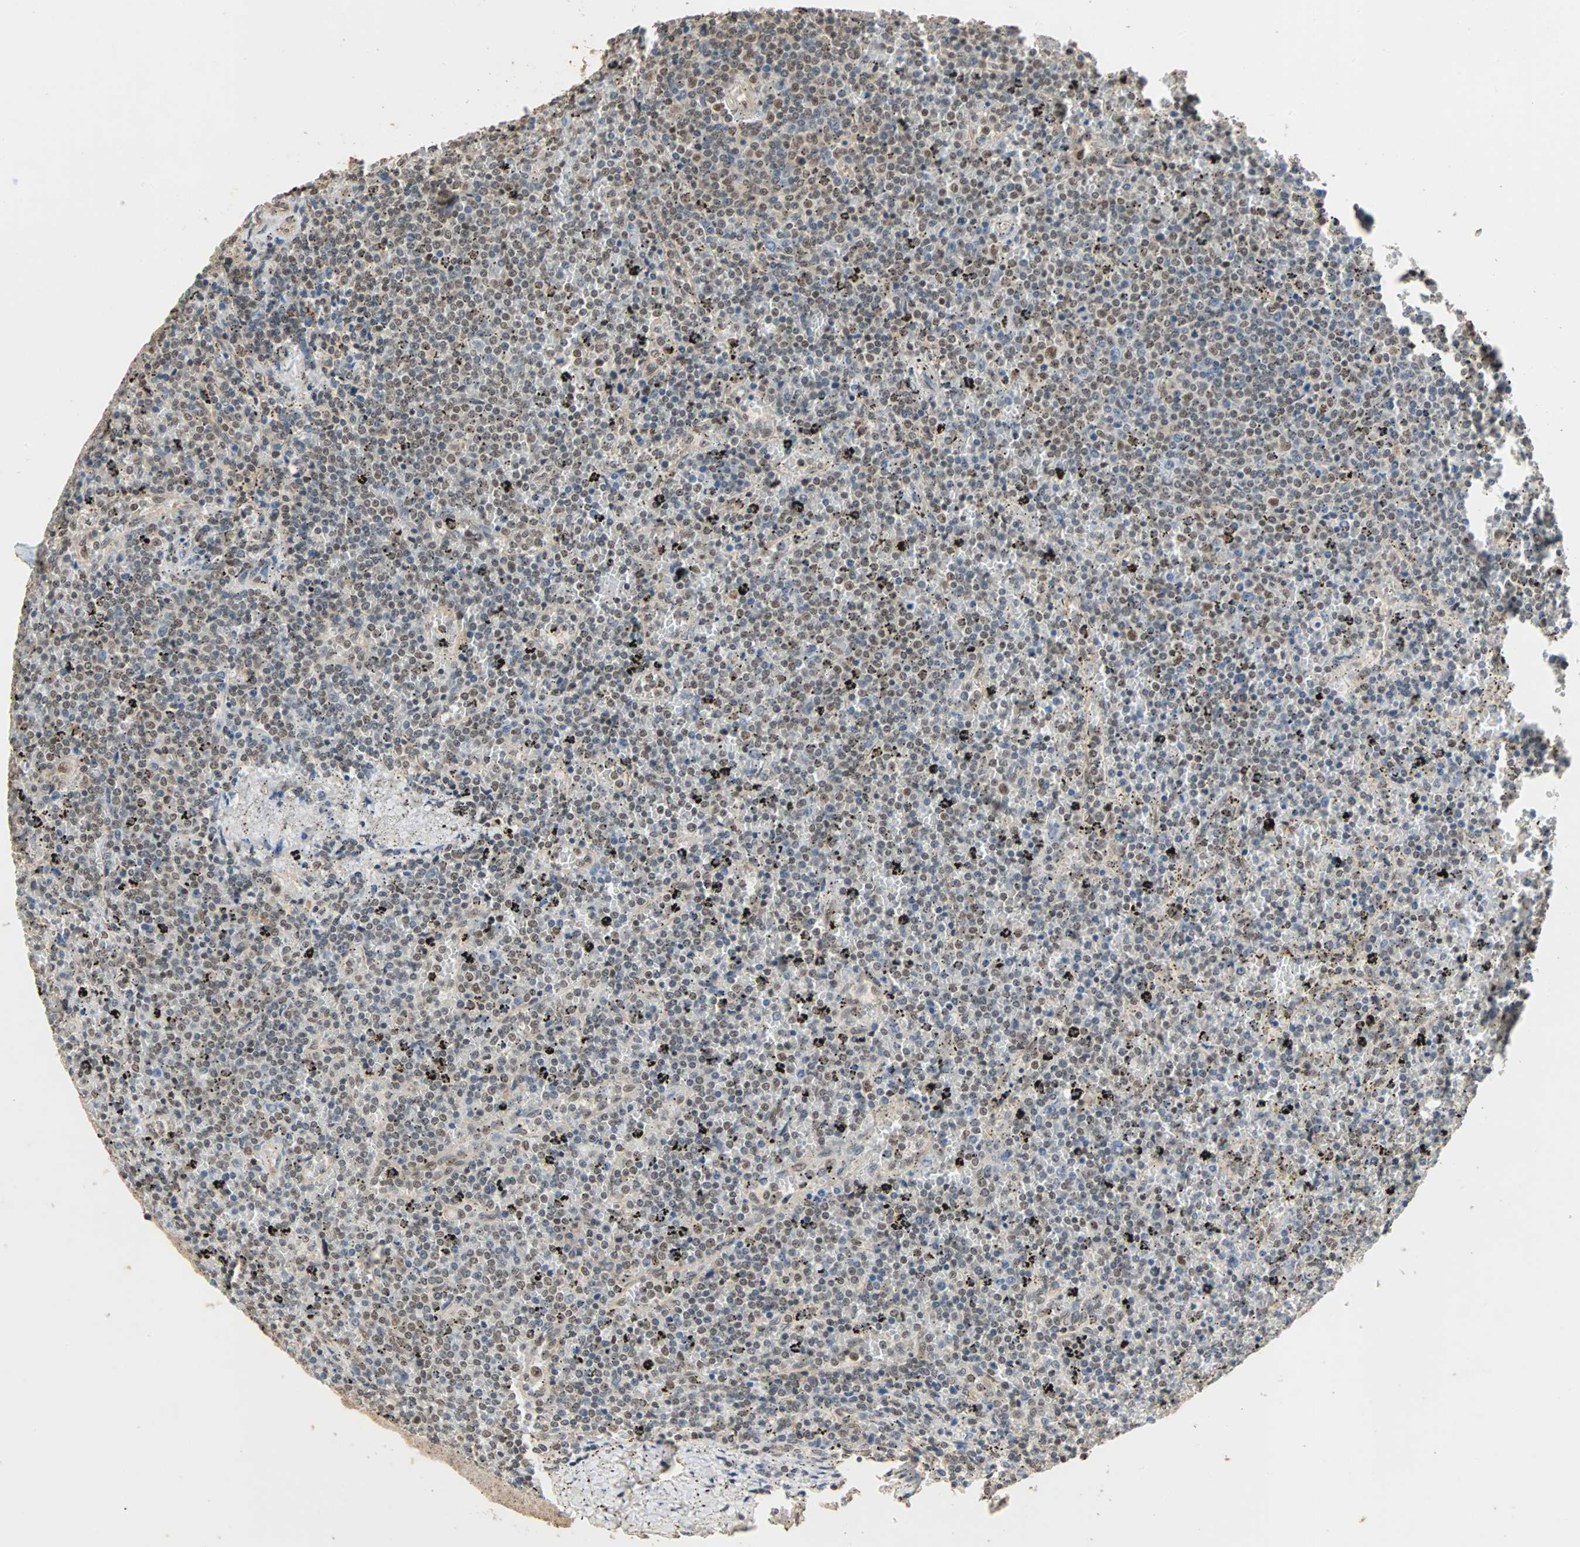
{"staining": {"intensity": "weak", "quantity": "25%-75%", "location": "nuclear"}, "tissue": "lymphoma", "cell_type": "Tumor cells", "image_type": "cancer", "snomed": [{"axis": "morphology", "description": "Malignant lymphoma, non-Hodgkin's type, Low grade"}, {"axis": "topography", "description": "Spleen"}], "caption": "The histopathology image displays staining of lymphoma, revealing weak nuclear protein expression (brown color) within tumor cells. The protein is shown in brown color, while the nuclei are stained blue.", "gene": "CDC5L", "patient": {"sex": "female", "age": 77}}